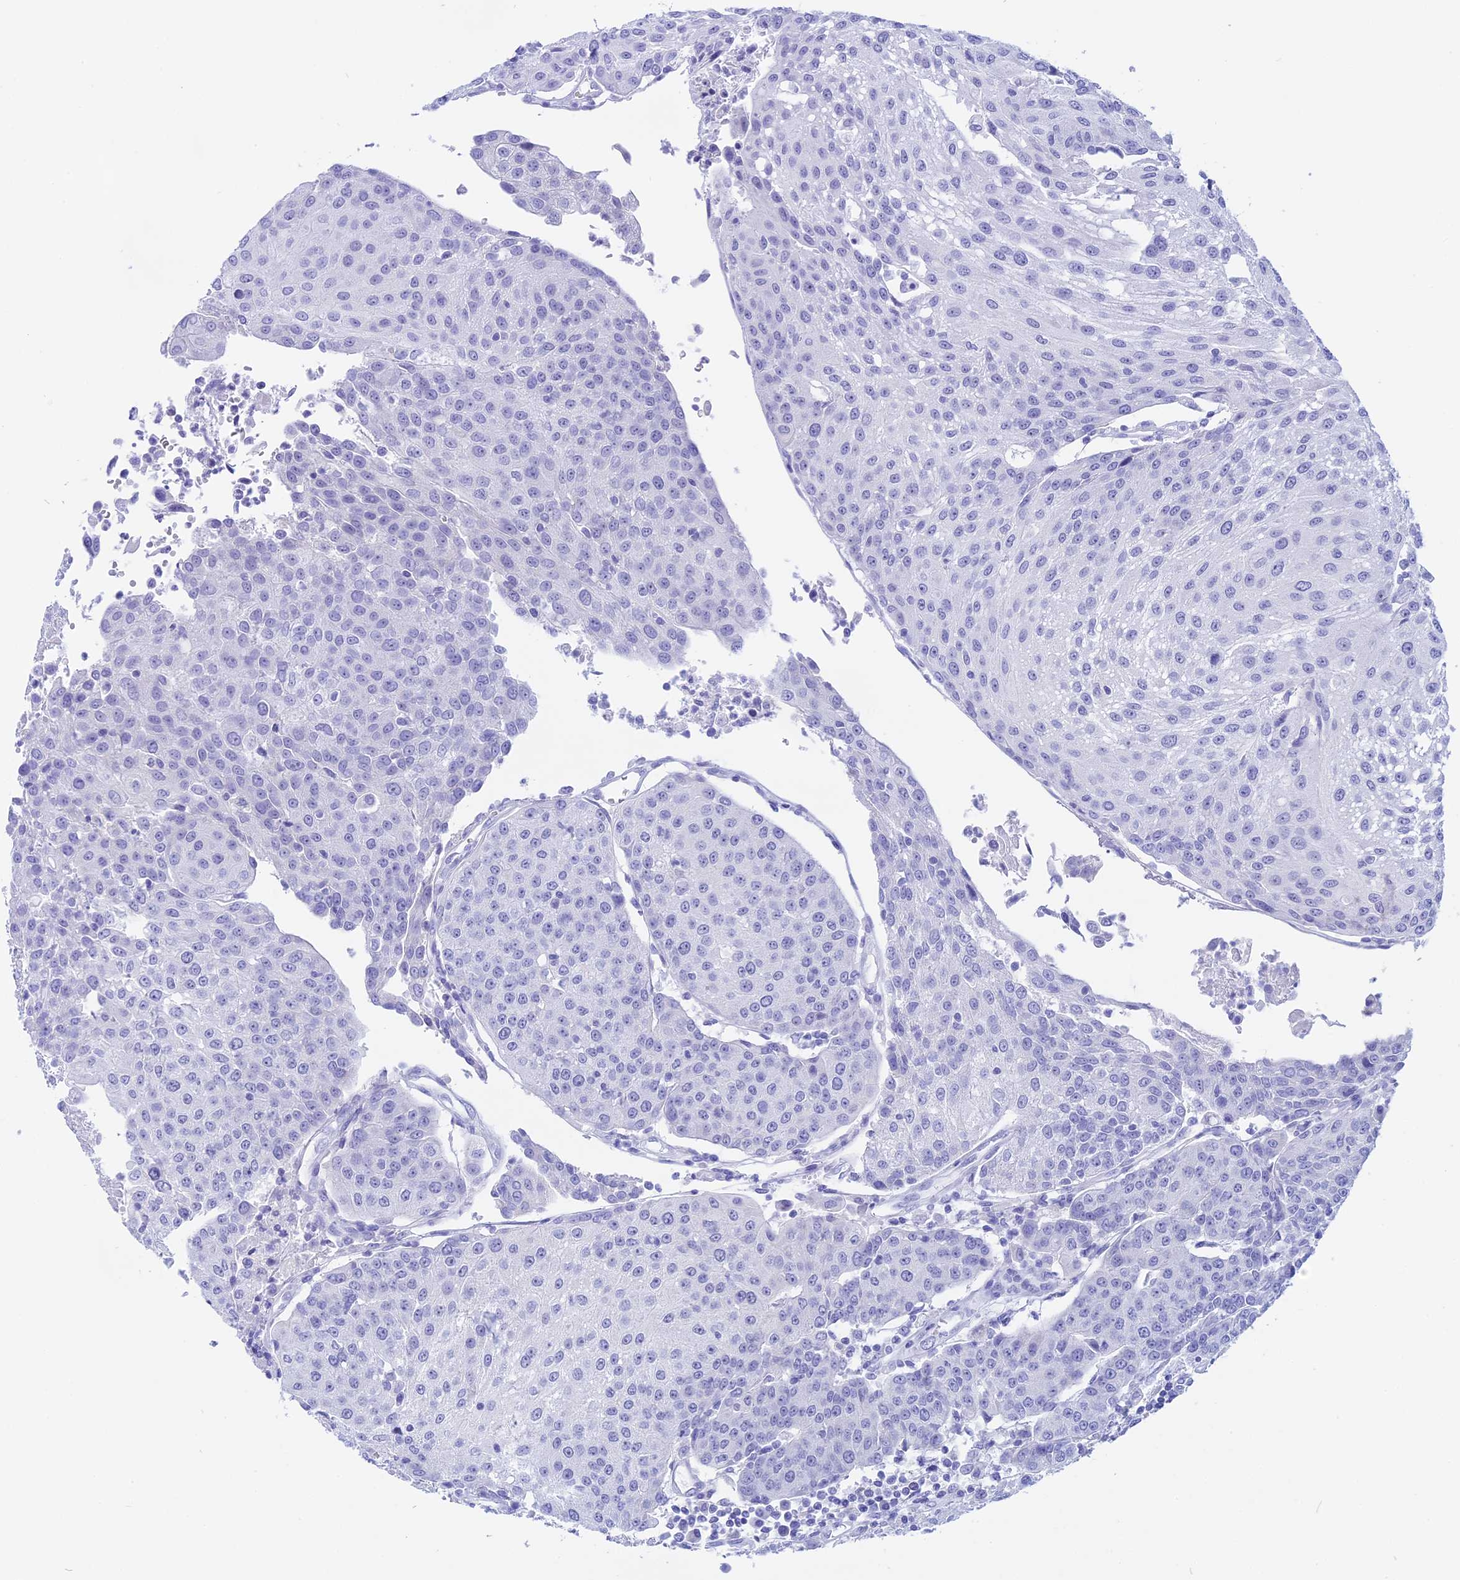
{"staining": {"intensity": "negative", "quantity": "none", "location": "none"}, "tissue": "urothelial cancer", "cell_type": "Tumor cells", "image_type": "cancer", "snomed": [{"axis": "morphology", "description": "Urothelial carcinoma, High grade"}, {"axis": "topography", "description": "Urinary bladder"}], "caption": "IHC histopathology image of human urothelial cancer stained for a protein (brown), which shows no staining in tumor cells.", "gene": "ISCA1", "patient": {"sex": "female", "age": 85}}